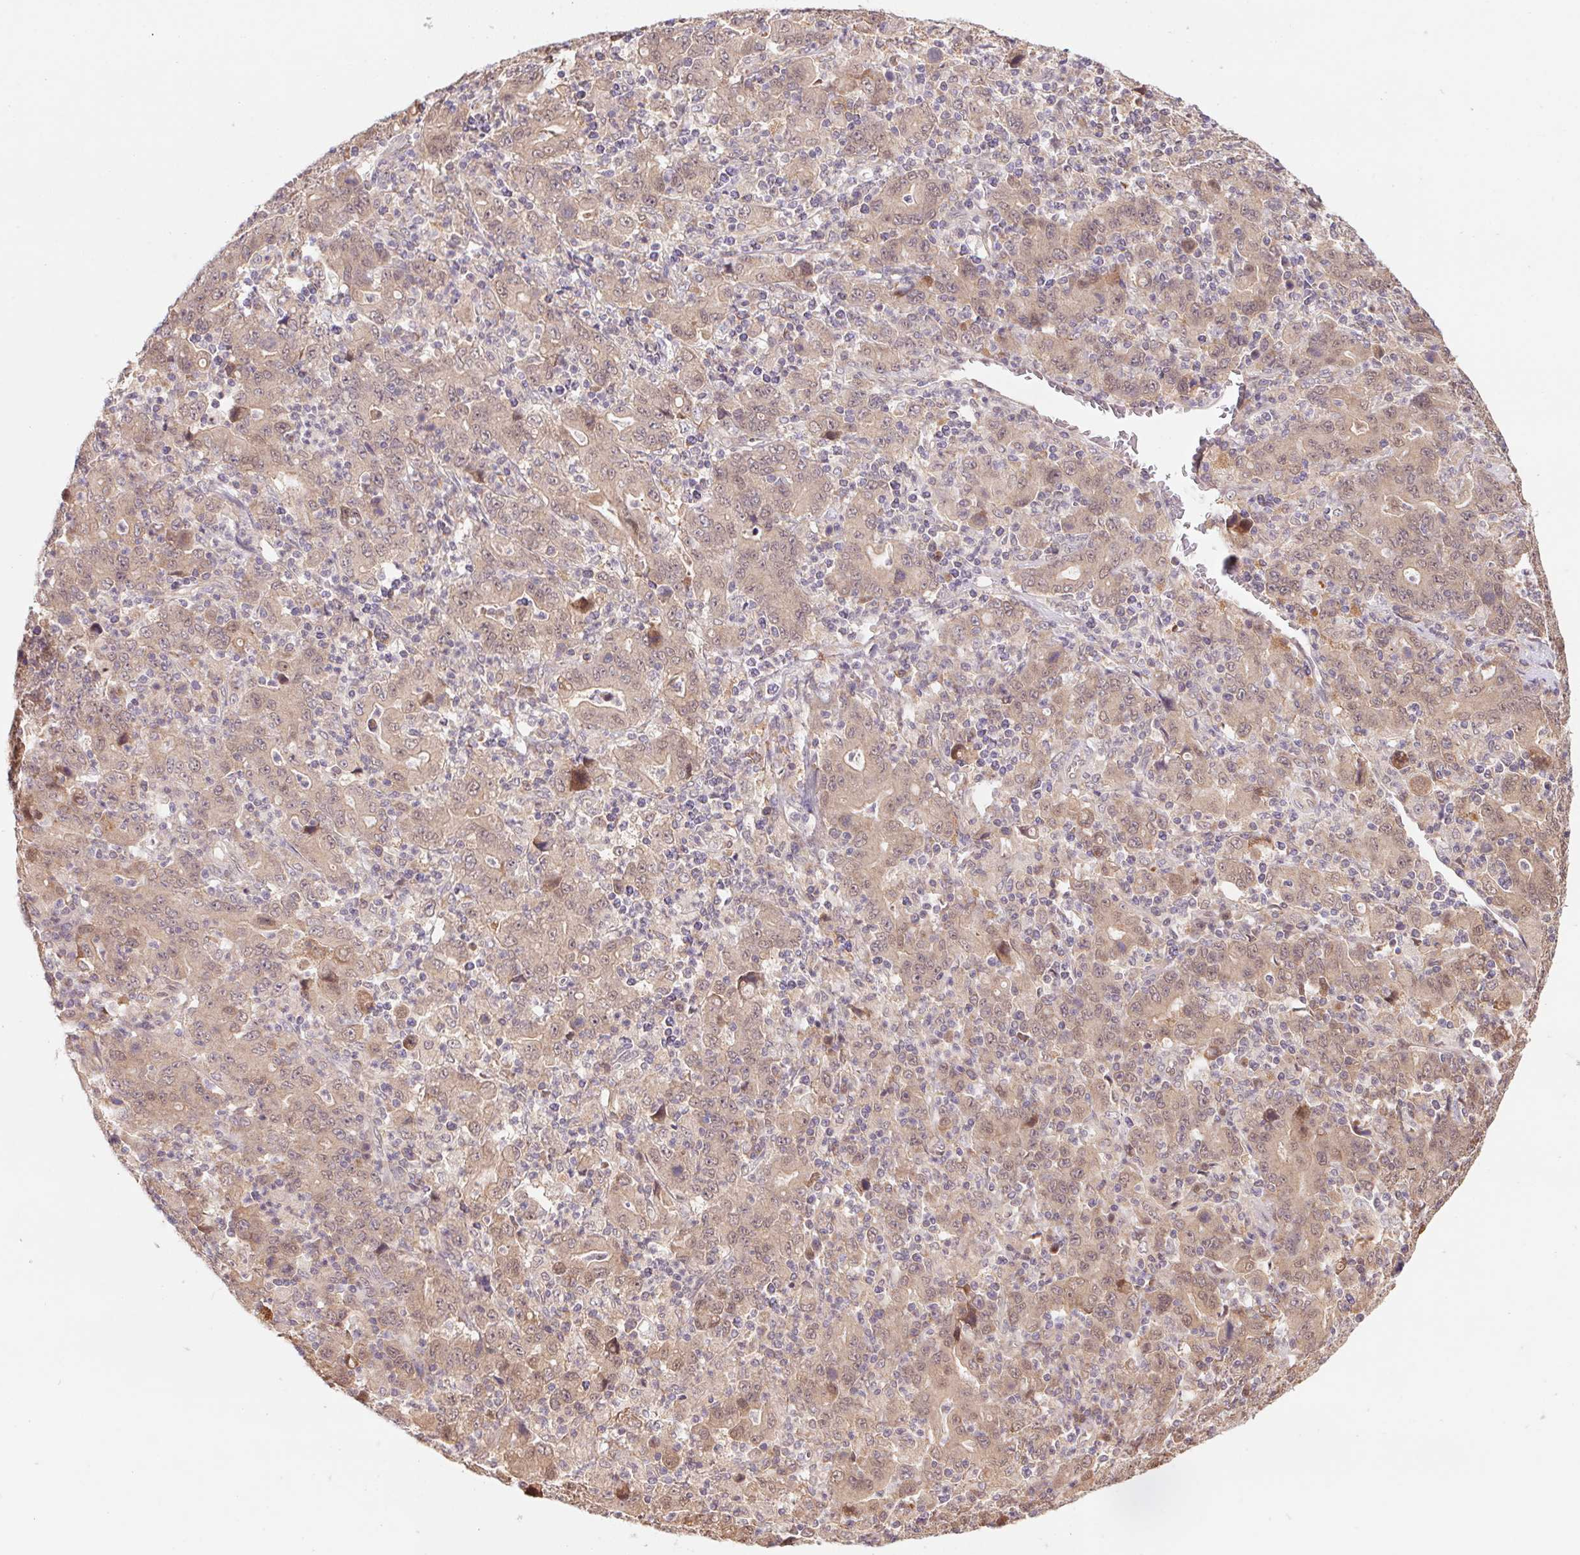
{"staining": {"intensity": "weak", "quantity": "25%-75%", "location": "nuclear"}, "tissue": "stomach cancer", "cell_type": "Tumor cells", "image_type": "cancer", "snomed": [{"axis": "morphology", "description": "Adenocarcinoma, NOS"}, {"axis": "topography", "description": "Stomach, upper"}], "caption": "DAB immunohistochemical staining of stomach cancer reveals weak nuclear protein staining in about 25%-75% of tumor cells. The protein is stained brown, and the nuclei are stained in blue (DAB (3,3'-diaminobenzidine) IHC with brightfield microscopy, high magnification).", "gene": "RRM1", "patient": {"sex": "male", "age": 69}}